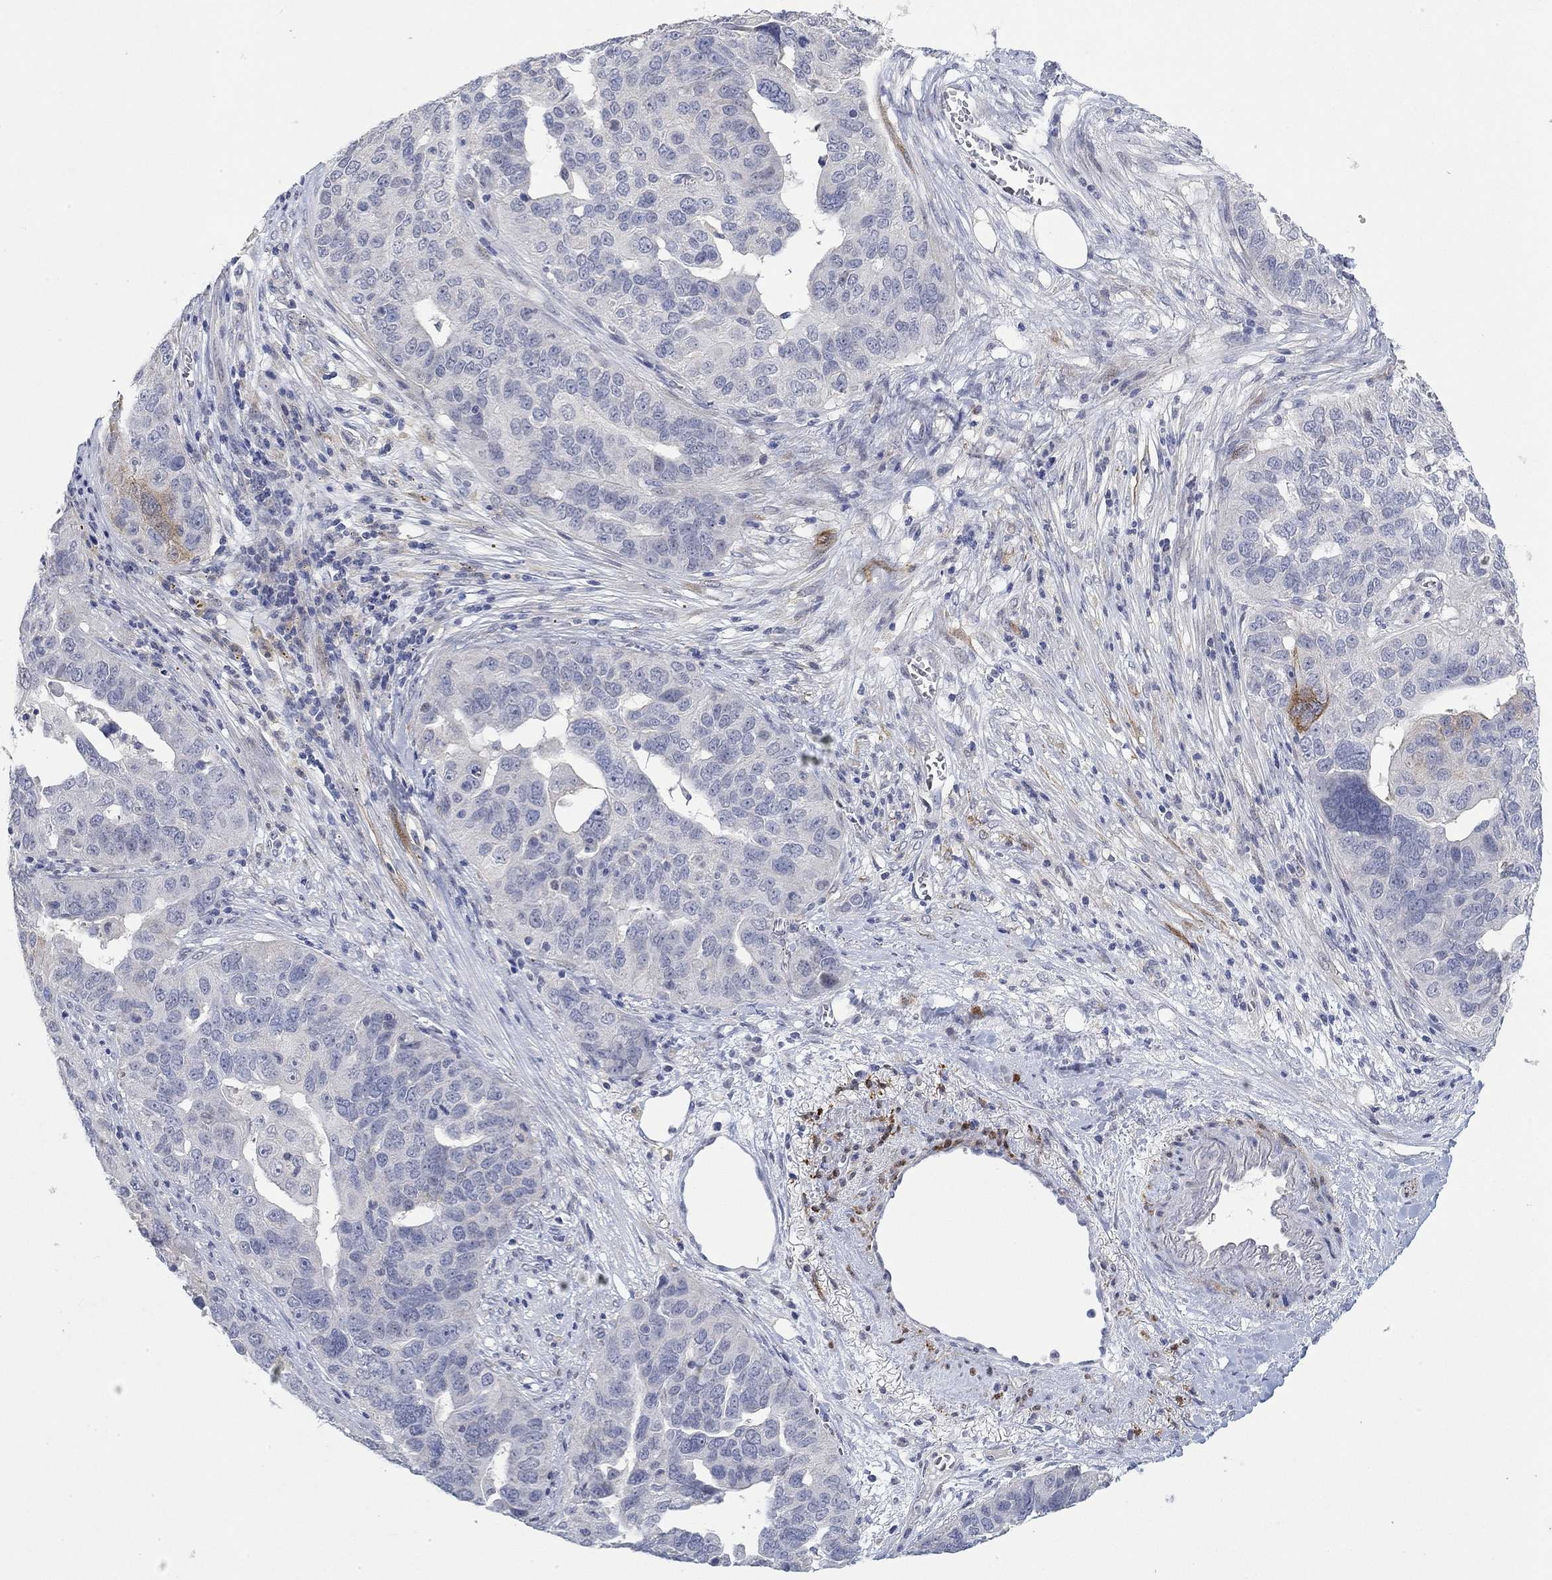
{"staining": {"intensity": "negative", "quantity": "none", "location": "none"}, "tissue": "ovarian cancer", "cell_type": "Tumor cells", "image_type": "cancer", "snomed": [{"axis": "morphology", "description": "Carcinoma, endometroid"}, {"axis": "topography", "description": "Soft tissue"}, {"axis": "topography", "description": "Ovary"}], "caption": "Protein analysis of ovarian cancer exhibits no significant staining in tumor cells. (DAB immunohistochemistry (IHC), high magnification).", "gene": "VAT1L", "patient": {"sex": "female", "age": 52}}